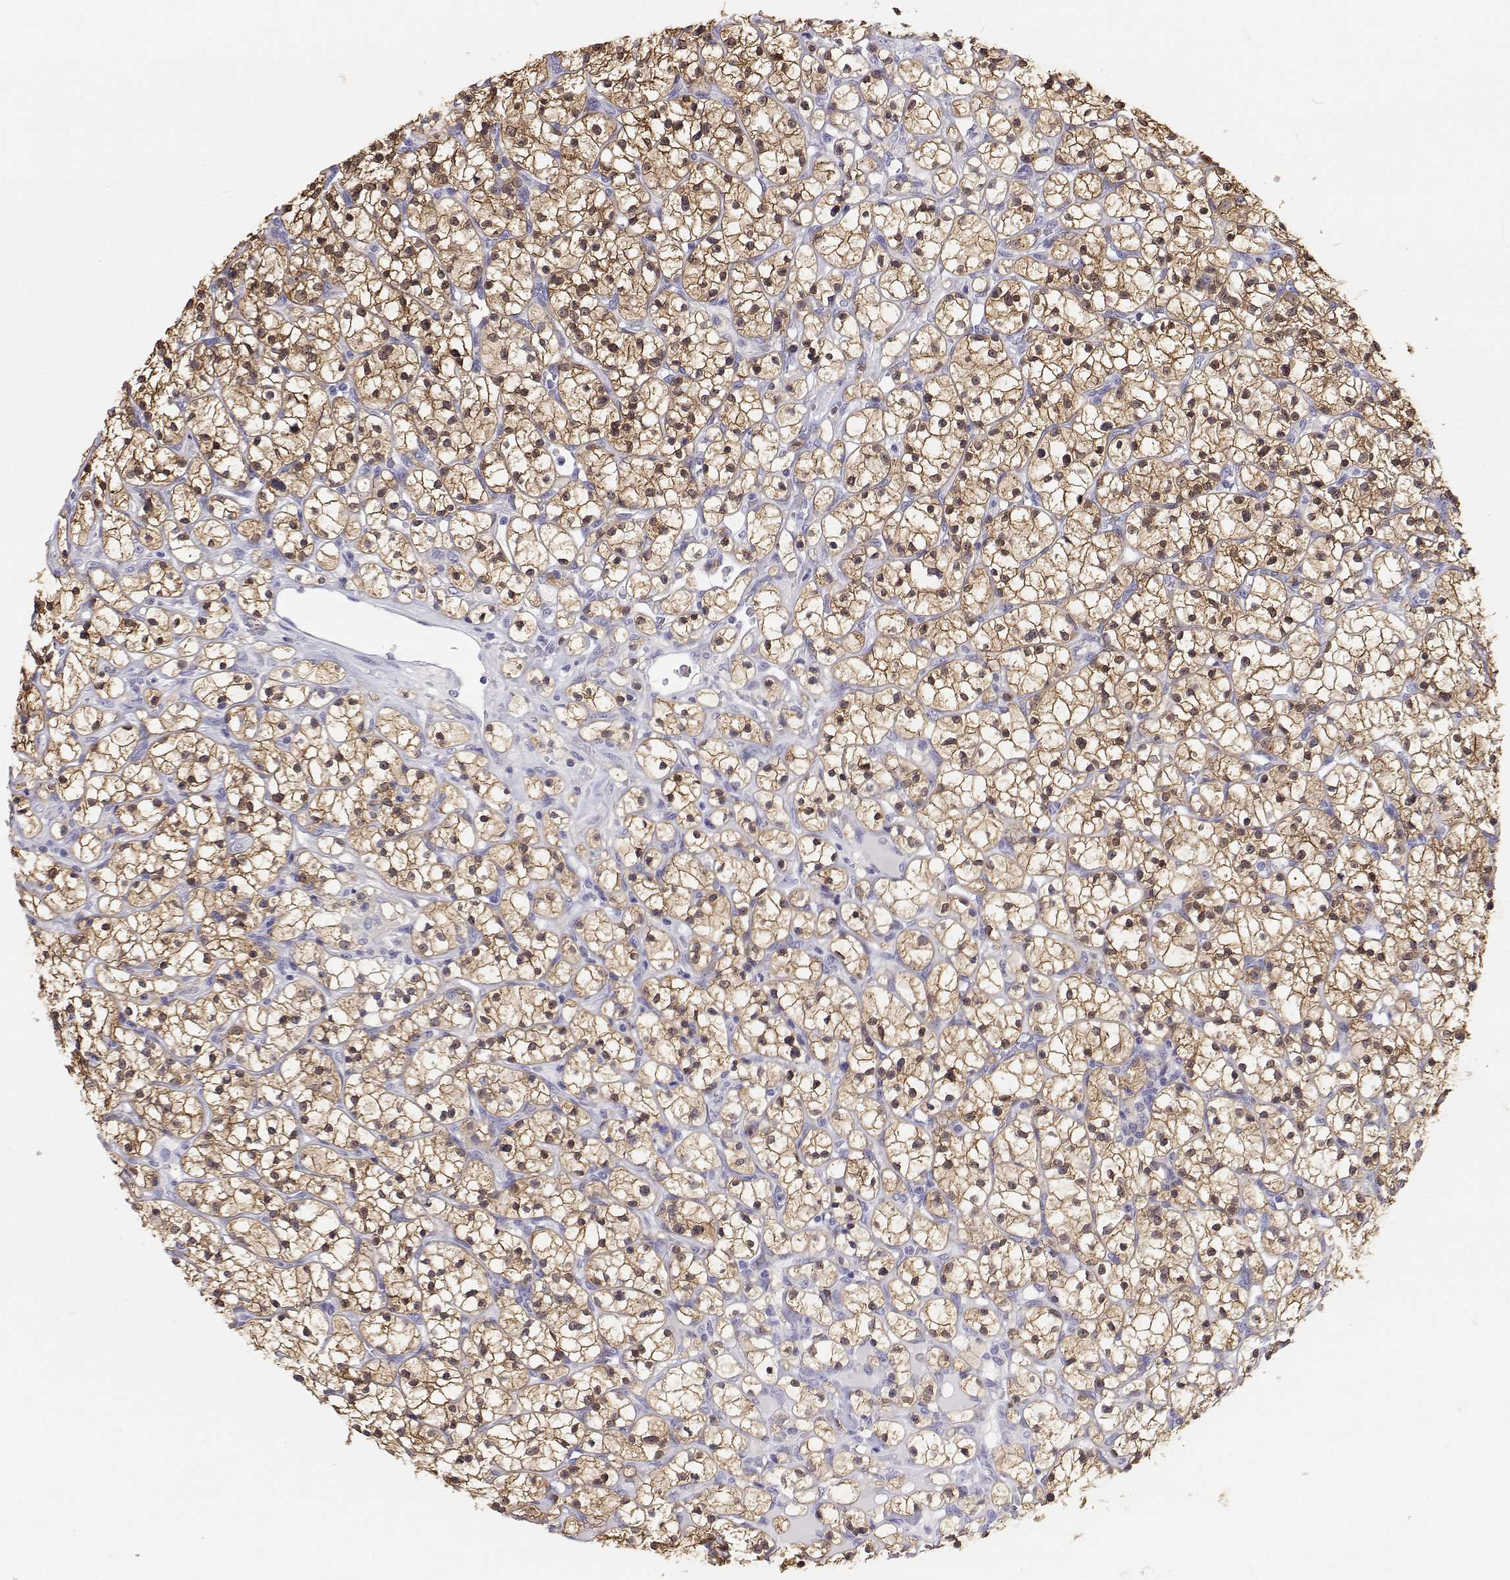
{"staining": {"intensity": "moderate", "quantity": ">75%", "location": "cytoplasmic/membranous,nuclear"}, "tissue": "renal cancer", "cell_type": "Tumor cells", "image_type": "cancer", "snomed": [{"axis": "morphology", "description": "Adenocarcinoma, NOS"}, {"axis": "topography", "description": "Kidney"}], "caption": "Protein staining displays moderate cytoplasmic/membranous and nuclear staining in approximately >75% of tumor cells in renal cancer.", "gene": "BHMT", "patient": {"sex": "female", "age": 64}}